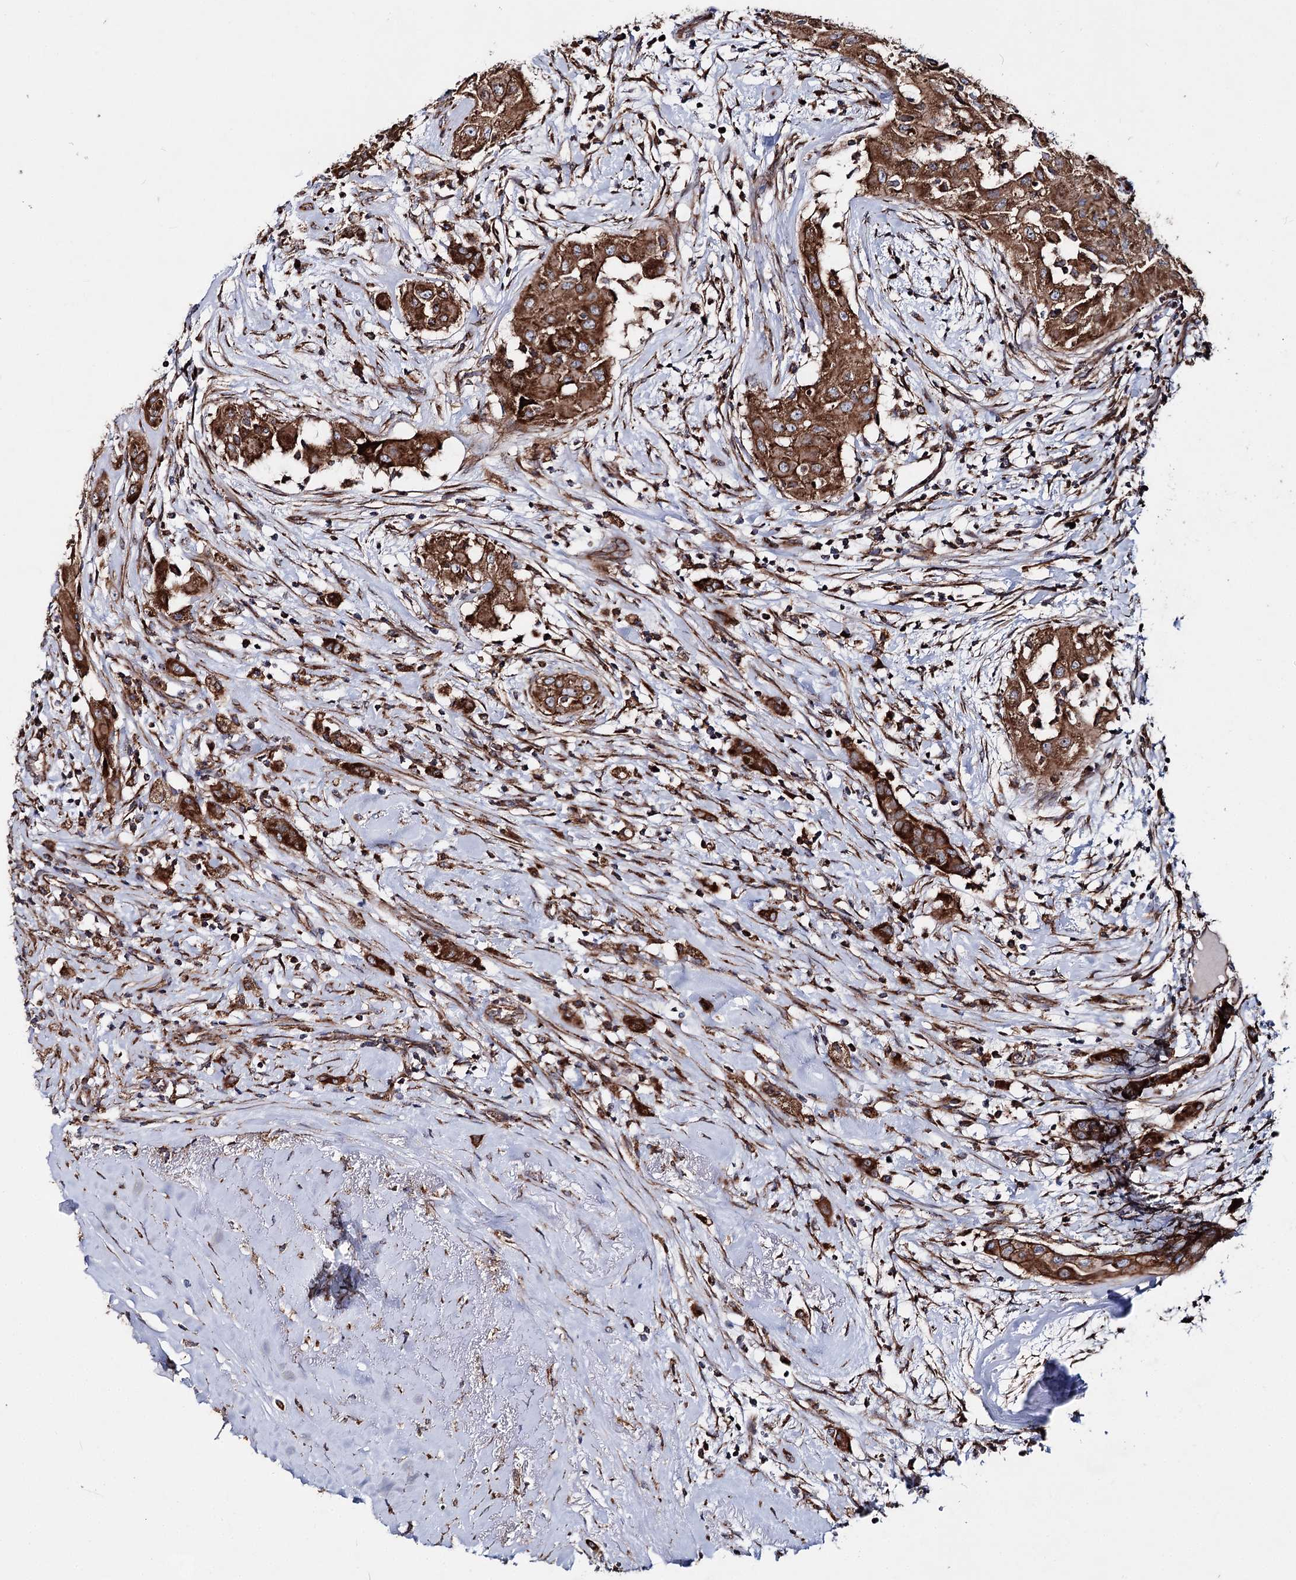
{"staining": {"intensity": "strong", "quantity": ">75%", "location": "cytoplasmic/membranous"}, "tissue": "thyroid cancer", "cell_type": "Tumor cells", "image_type": "cancer", "snomed": [{"axis": "morphology", "description": "Papillary adenocarcinoma, NOS"}, {"axis": "topography", "description": "Thyroid gland"}], "caption": "There is high levels of strong cytoplasmic/membranous expression in tumor cells of thyroid cancer, as demonstrated by immunohistochemical staining (brown color).", "gene": "MSANTD2", "patient": {"sex": "female", "age": 59}}